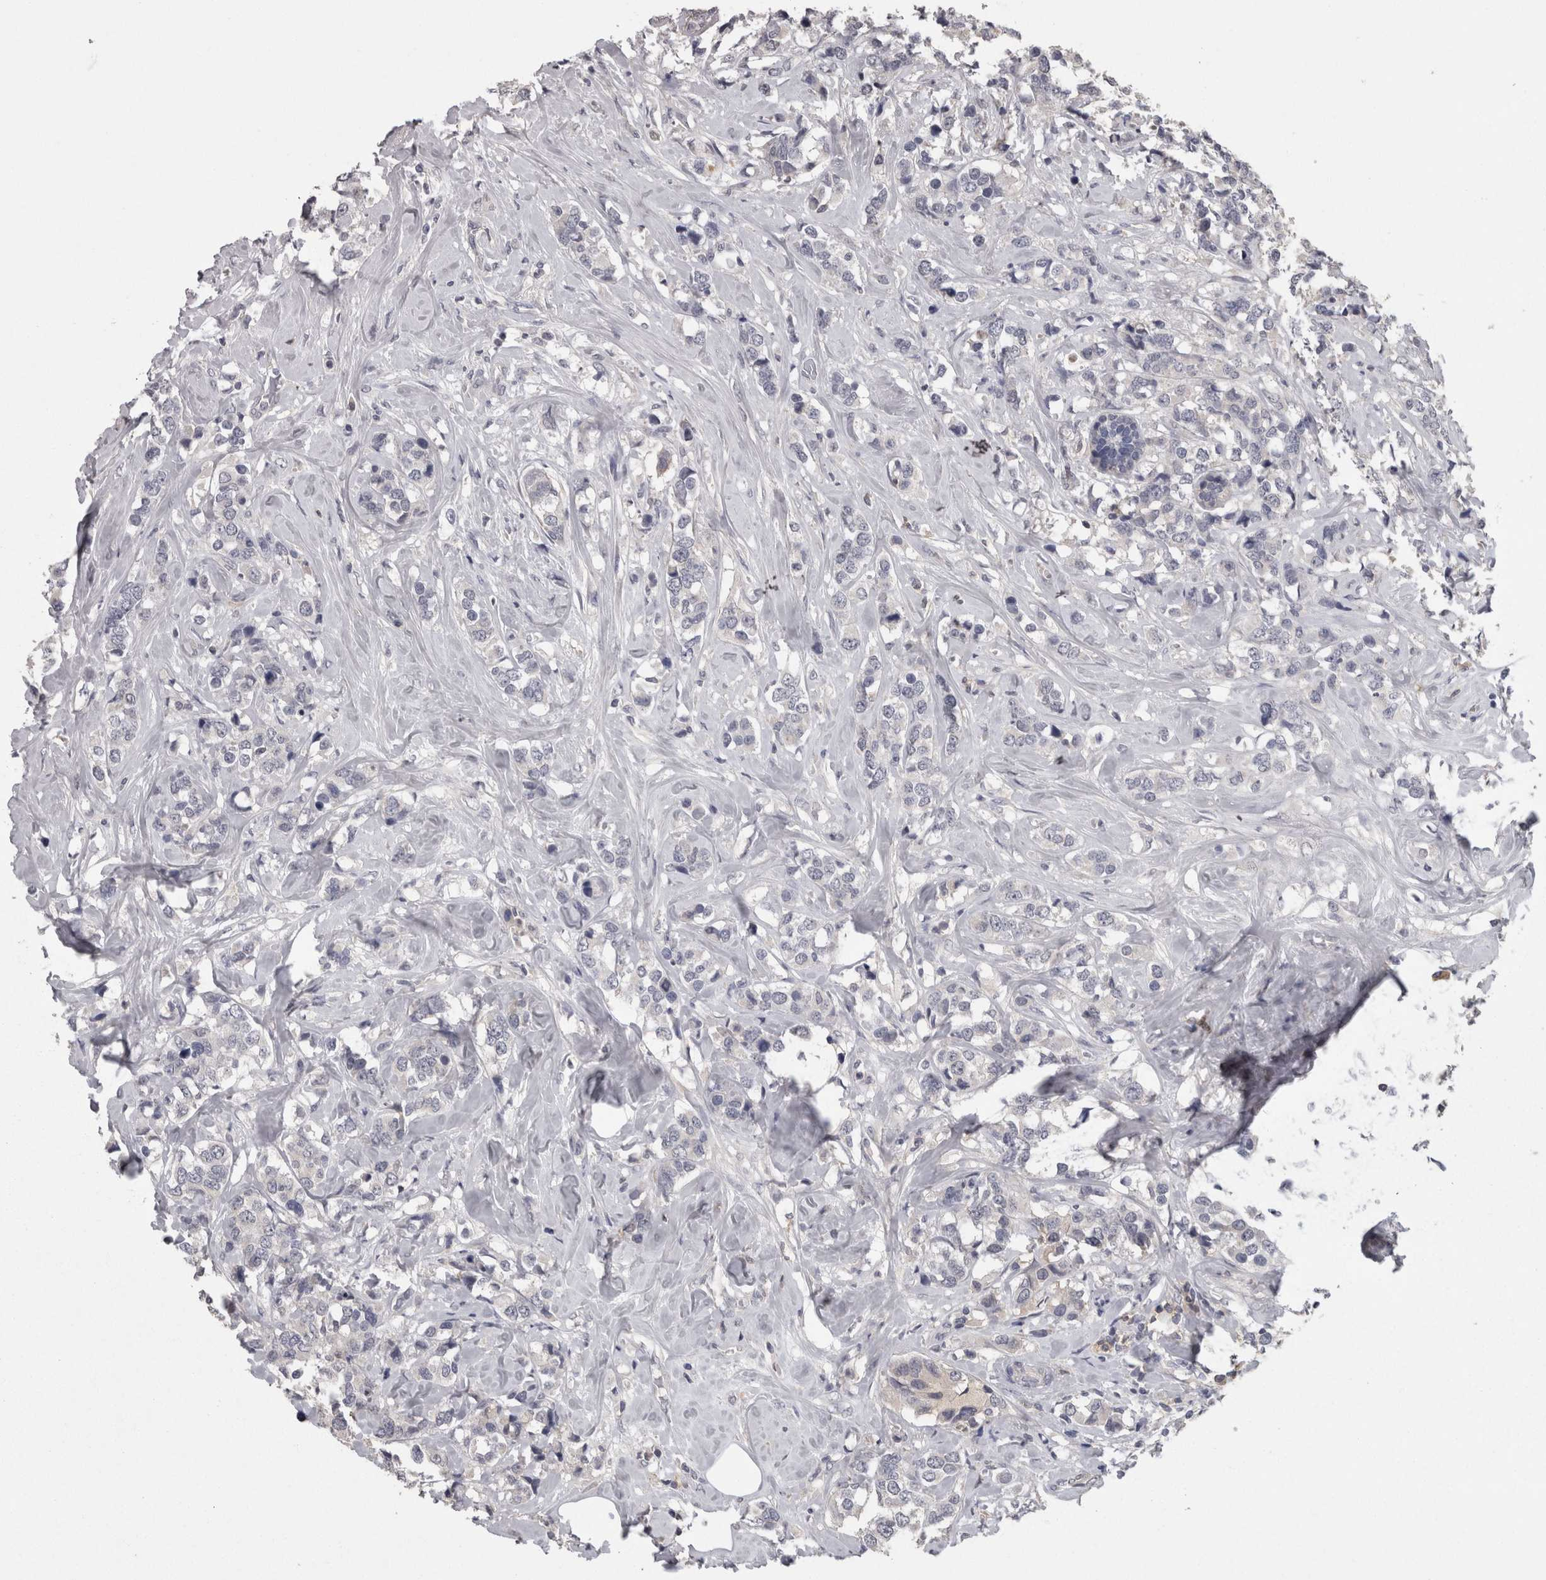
{"staining": {"intensity": "negative", "quantity": "none", "location": "none"}, "tissue": "breast cancer", "cell_type": "Tumor cells", "image_type": "cancer", "snomed": [{"axis": "morphology", "description": "Lobular carcinoma"}, {"axis": "topography", "description": "Breast"}], "caption": "Protein analysis of breast cancer shows no significant expression in tumor cells. The staining is performed using DAB brown chromogen with nuclei counter-stained in using hematoxylin.", "gene": "PON3", "patient": {"sex": "female", "age": 59}}